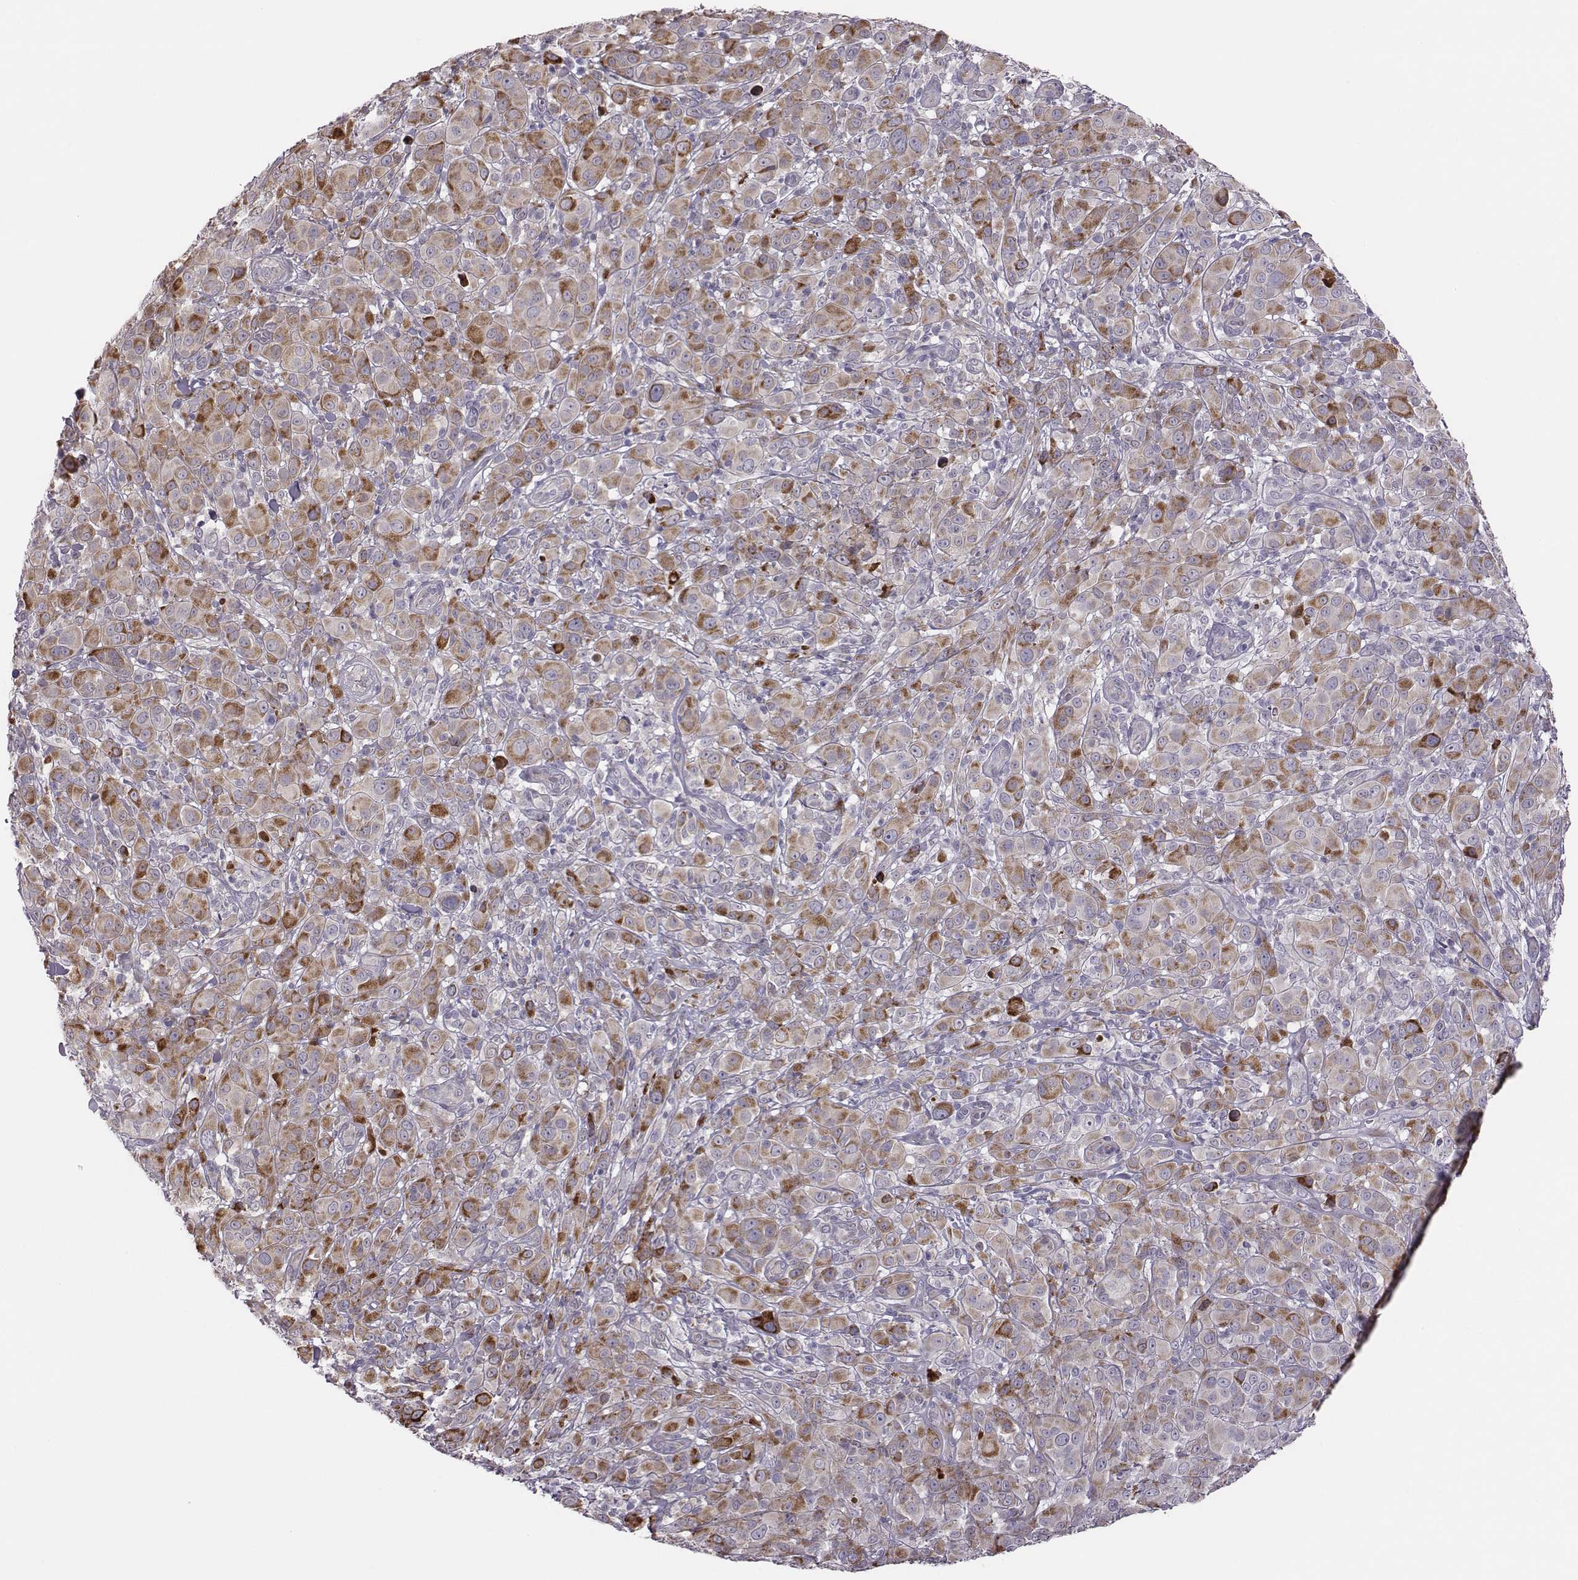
{"staining": {"intensity": "moderate", "quantity": ">75%", "location": "cytoplasmic/membranous"}, "tissue": "melanoma", "cell_type": "Tumor cells", "image_type": "cancer", "snomed": [{"axis": "morphology", "description": "Malignant melanoma, NOS"}, {"axis": "topography", "description": "Skin"}], "caption": "Tumor cells exhibit medium levels of moderate cytoplasmic/membranous staining in about >75% of cells in human malignant melanoma.", "gene": "SELENOI", "patient": {"sex": "female", "age": 87}}